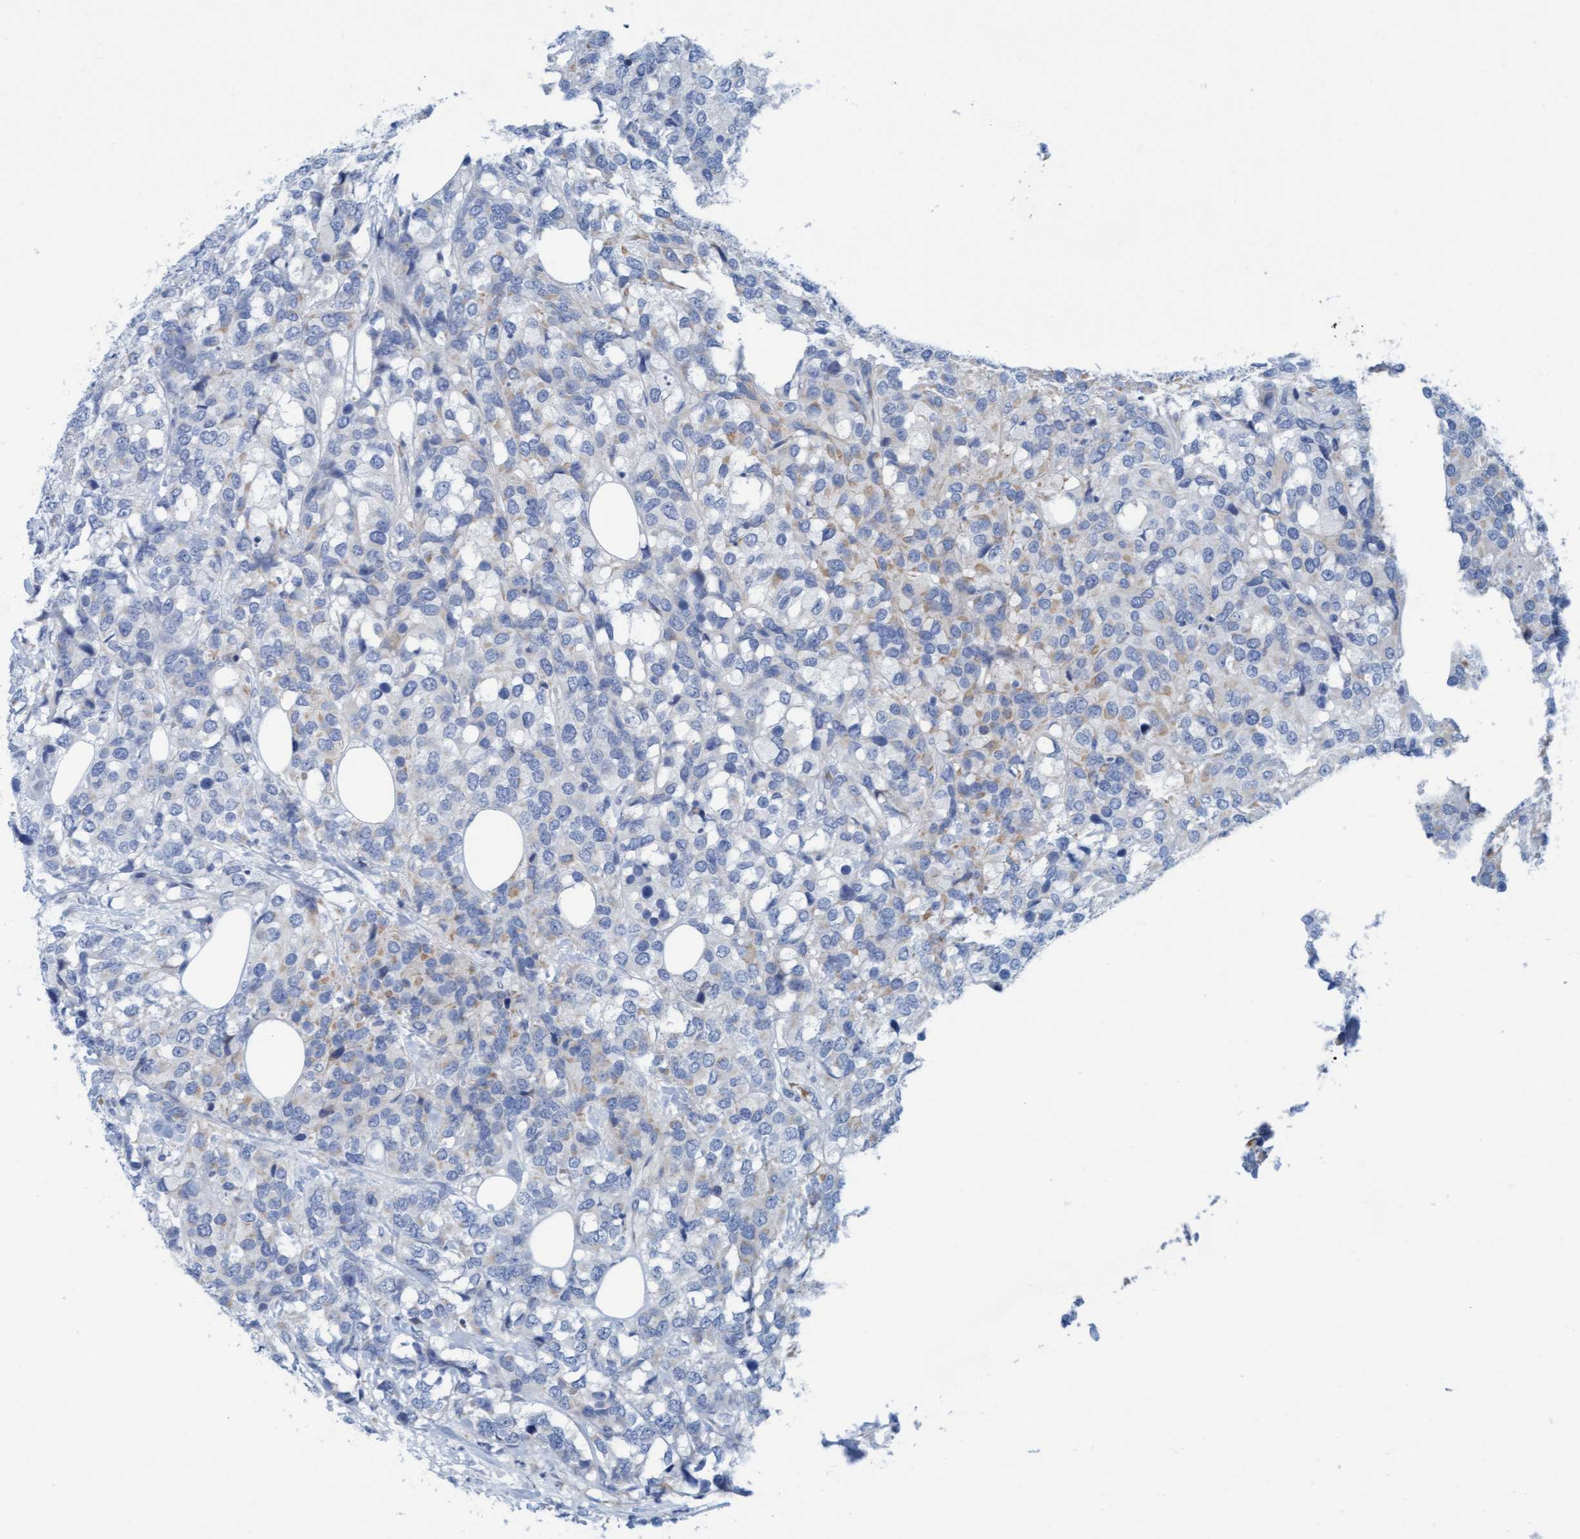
{"staining": {"intensity": "weak", "quantity": "<25%", "location": "cytoplasmic/membranous"}, "tissue": "breast cancer", "cell_type": "Tumor cells", "image_type": "cancer", "snomed": [{"axis": "morphology", "description": "Lobular carcinoma"}, {"axis": "topography", "description": "Breast"}], "caption": "Immunohistochemistry (IHC) of breast cancer (lobular carcinoma) shows no positivity in tumor cells. Nuclei are stained in blue.", "gene": "P2RX5", "patient": {"sex": "female", "age": 59}}